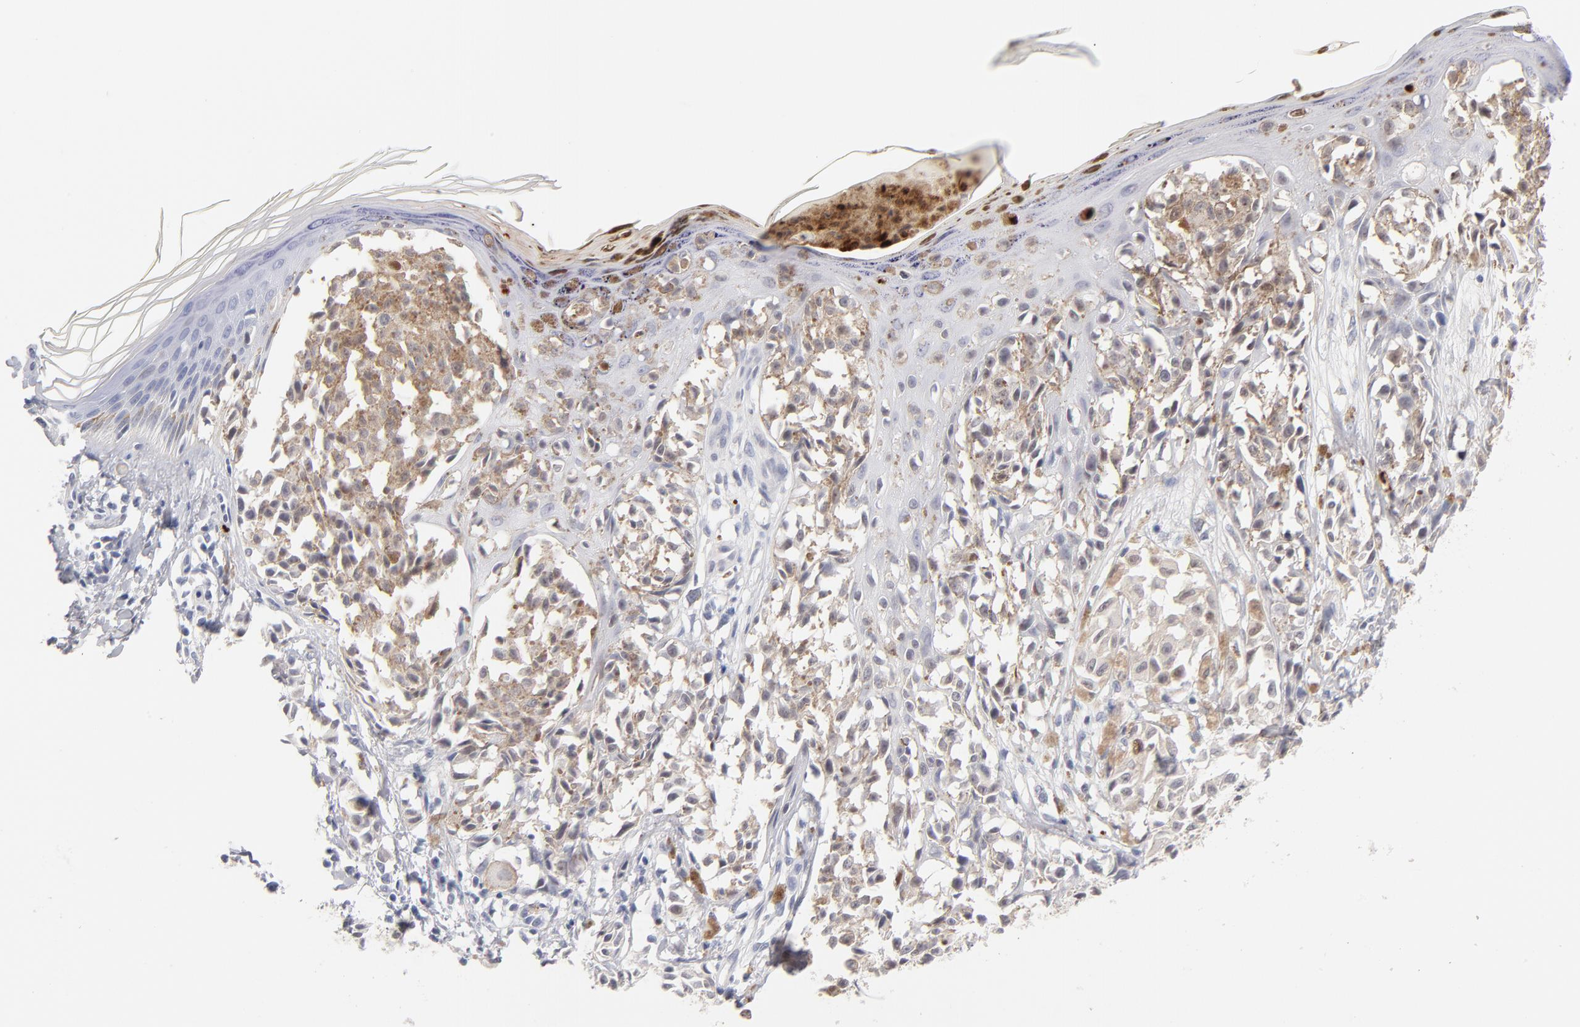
{"staining": {"intensity": "moderate", "quantity": "<25%", "location": "cytoplasmic/membranous,nuclear"}, "tissue": "melanoma", "cell_type": "Tumor cells", "image_type": "cancer", "snomed": [{"axis": "morphology", "description": "Malignant melanoma, NOS"}, {"axis": "topography", "description": "Skin"}], "caption": "Melanoma was stained to show a protein in brown. There is low levels of moderate cytoplasmic/membranous and nuclear expression in about <25% of tumor cells. (IHC, brightfield microscopy, high magnification).", "gene": "PARP1", "patient": {"sex": "female", "age": 38}}